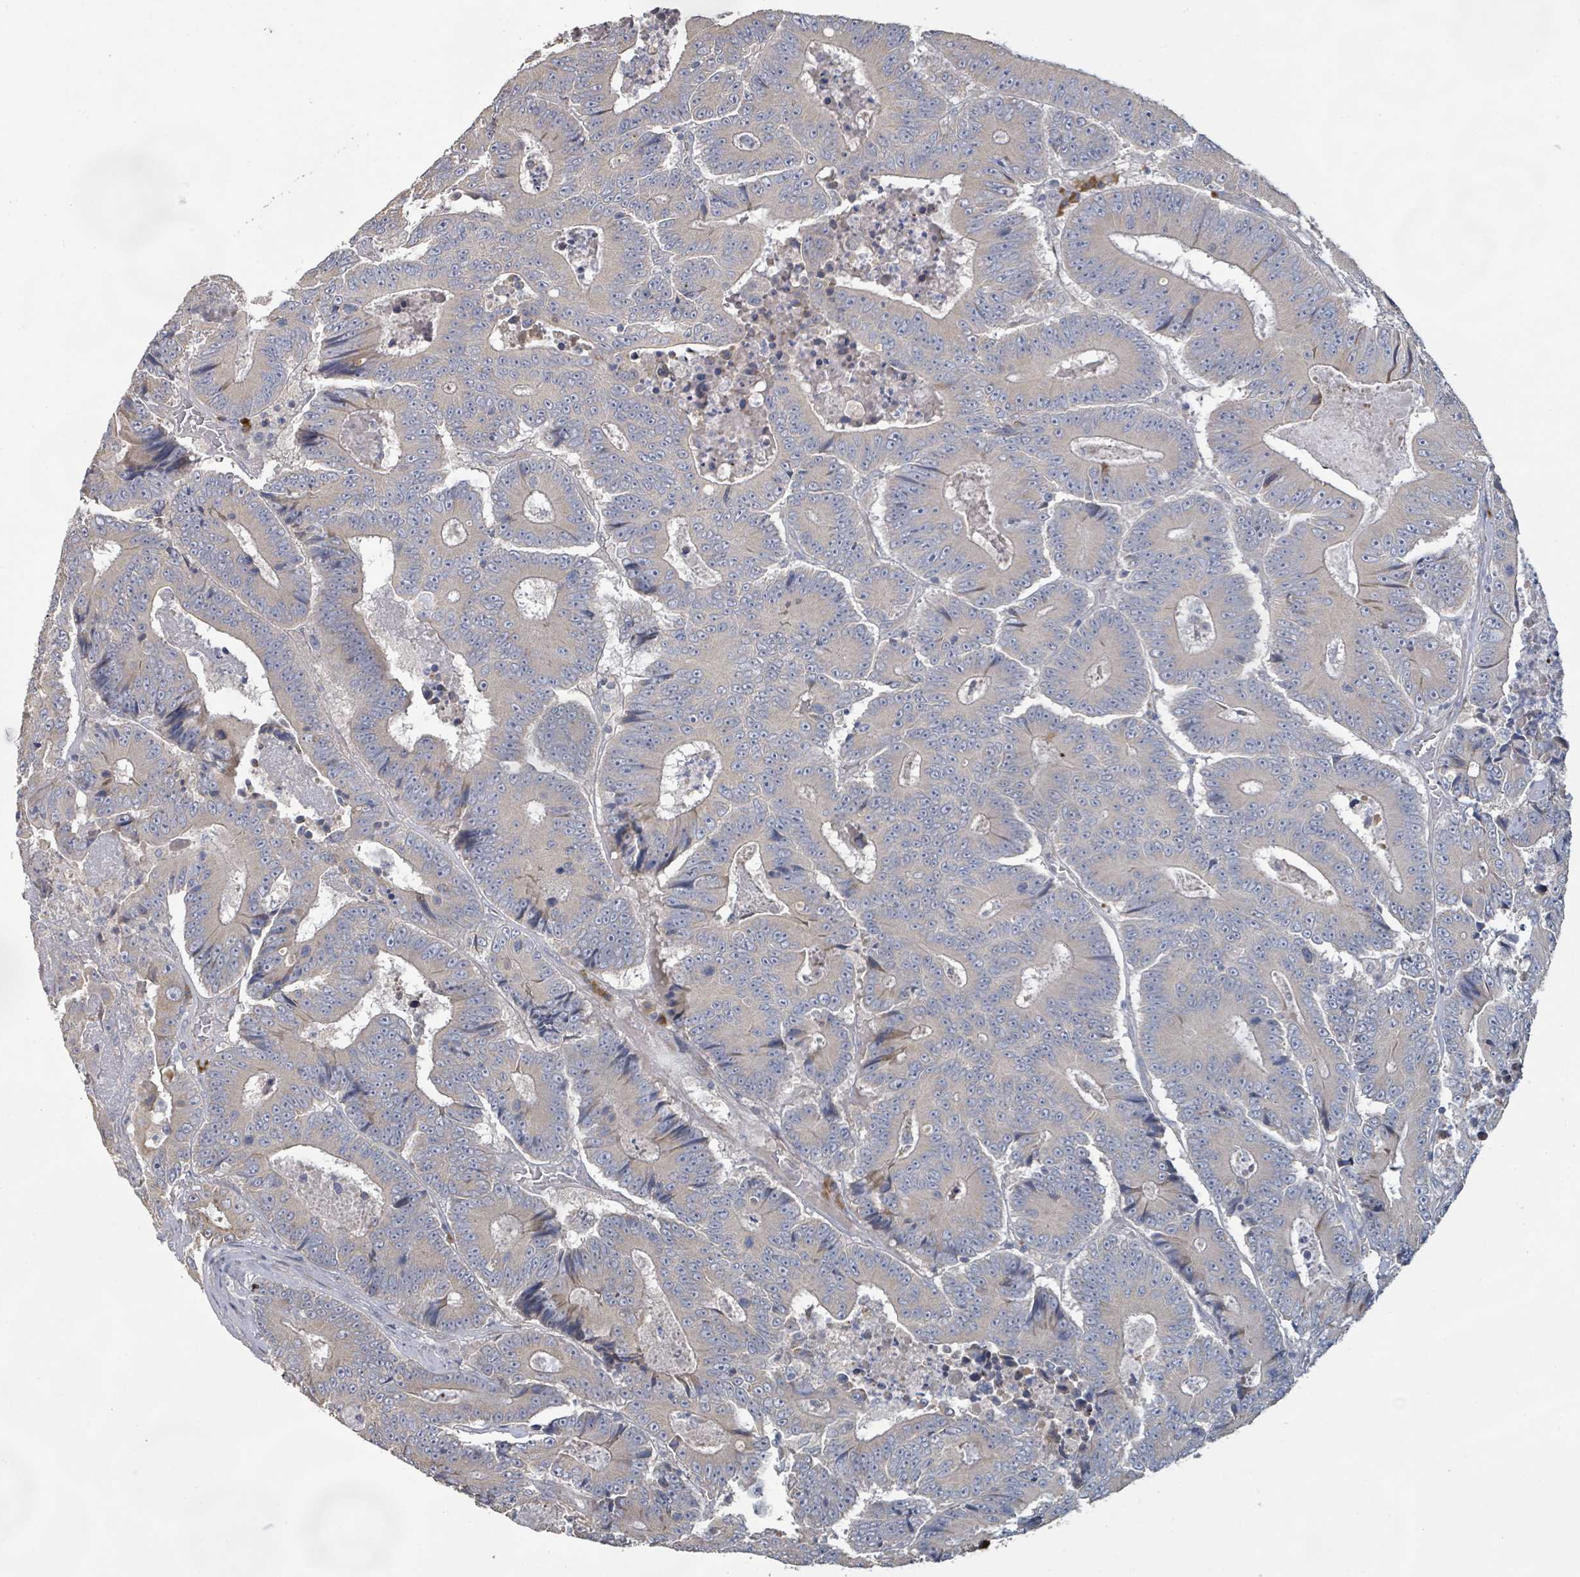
{"staining": {"intensity": "weak", "quantity": "<25%", "location": "cytoplasmic/membranous"}, "tissue": "colorectal cancer", "cell_type": "Tumor cells", "image_type": "cancer", "snomed": [{"axis": "morphology", "description": "Adenocarcinoma, NOS"}, {"axis": "topography", "description": "Colon"}], "caption": "Human colorectal cancer stained for a protein using immunohistochemistry (IHC) reveals no expression in tumor cells.", "gene": "KCNS2", "patient": {"sex": "male", "age": 83}}